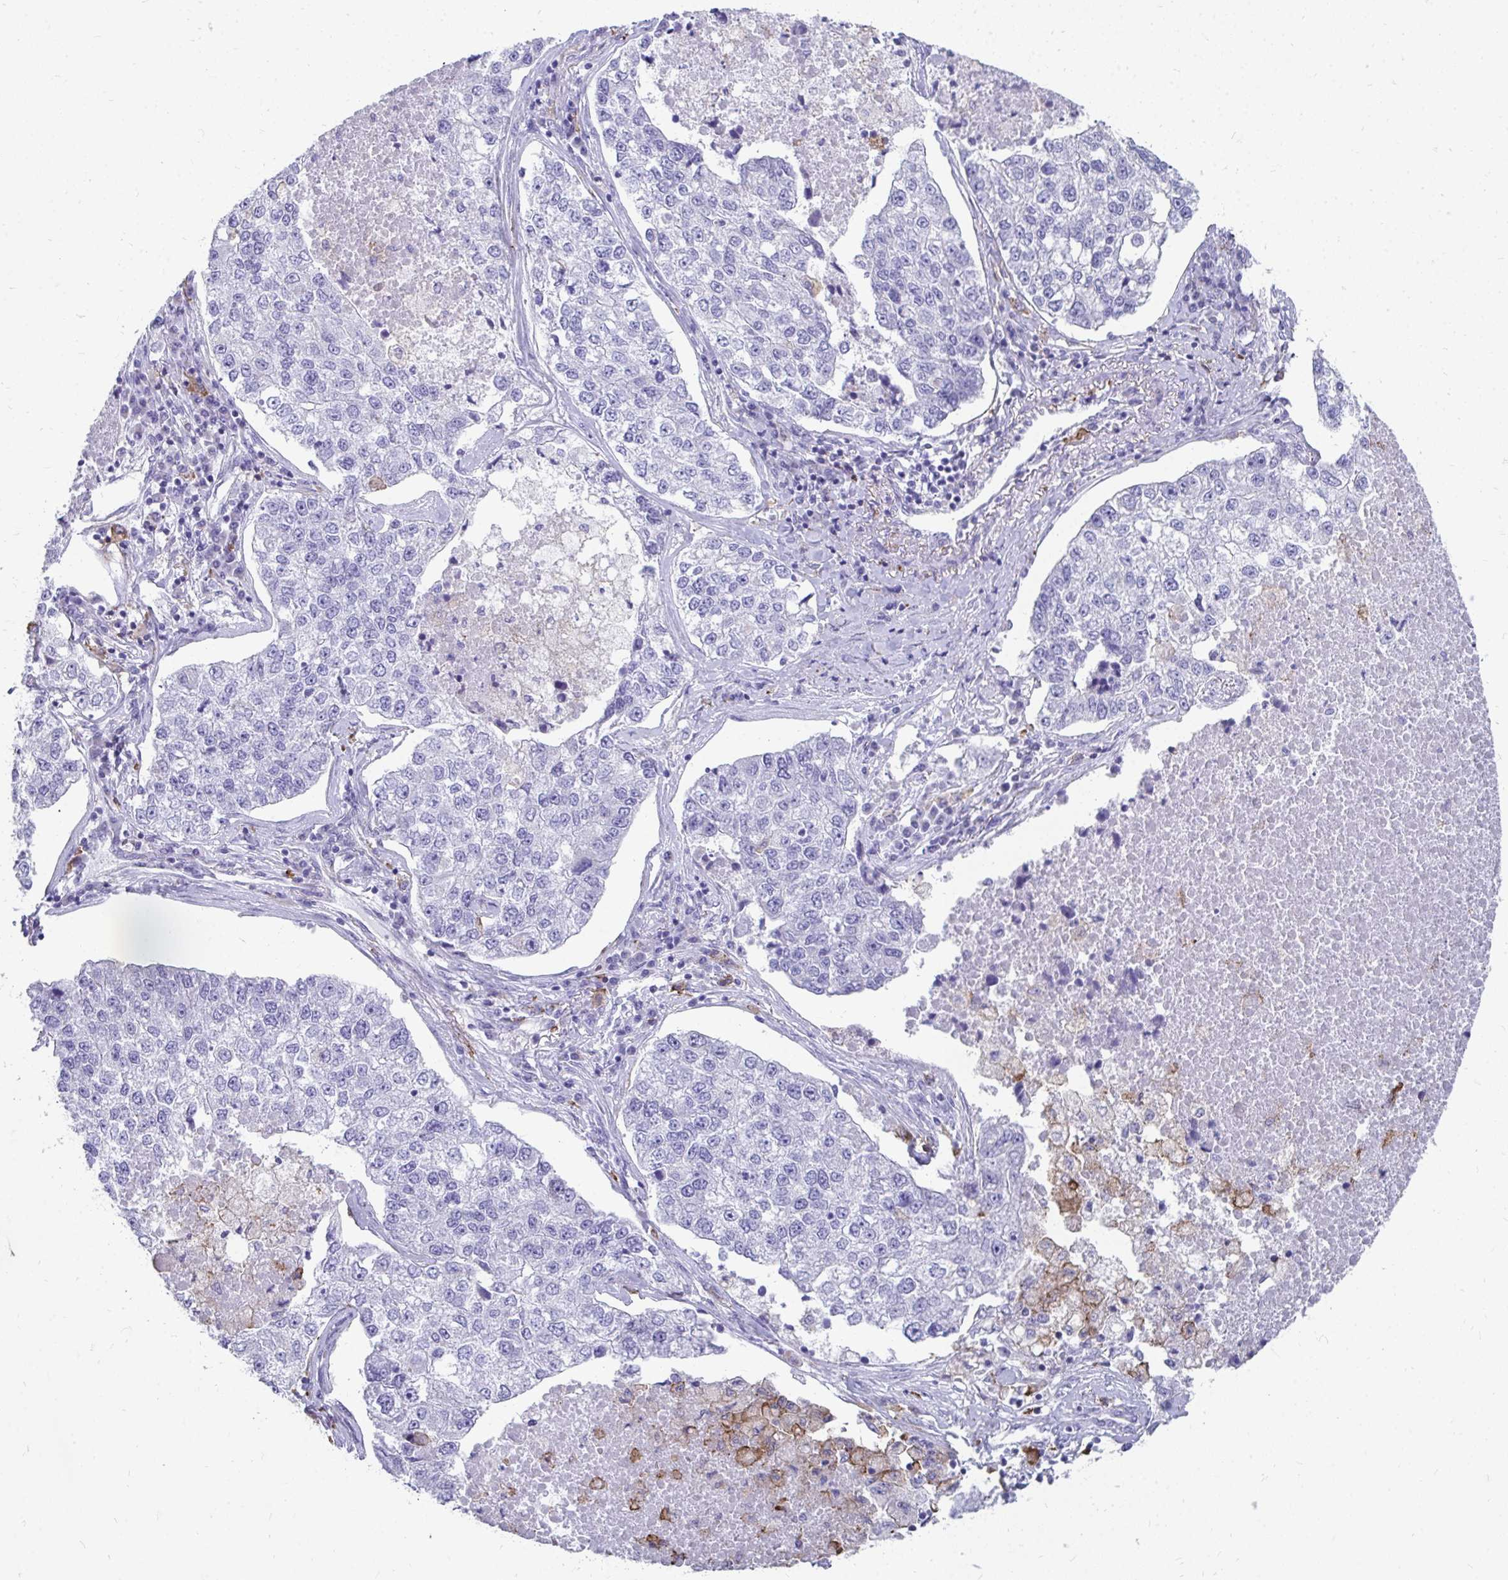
{"staining": {"intensity": "negative", "quantity": "none", "location": "none"}, "tissue": "lung cancer", "cell_type": "Tumor cells", "image_type": "cancer", "snomed": [{"axis": "morphology", "description": "Adenocarcinoma, NOS"}, {"axis": "topography", "description": "Lung"}], "caption": "This is an immunohistochemistry (IHC) histopathology image of human adenocarcinoma (lung). There is no expression in tumor cells.", "gene": "CD163", "patient": {"sex": "male", "age": 49}}